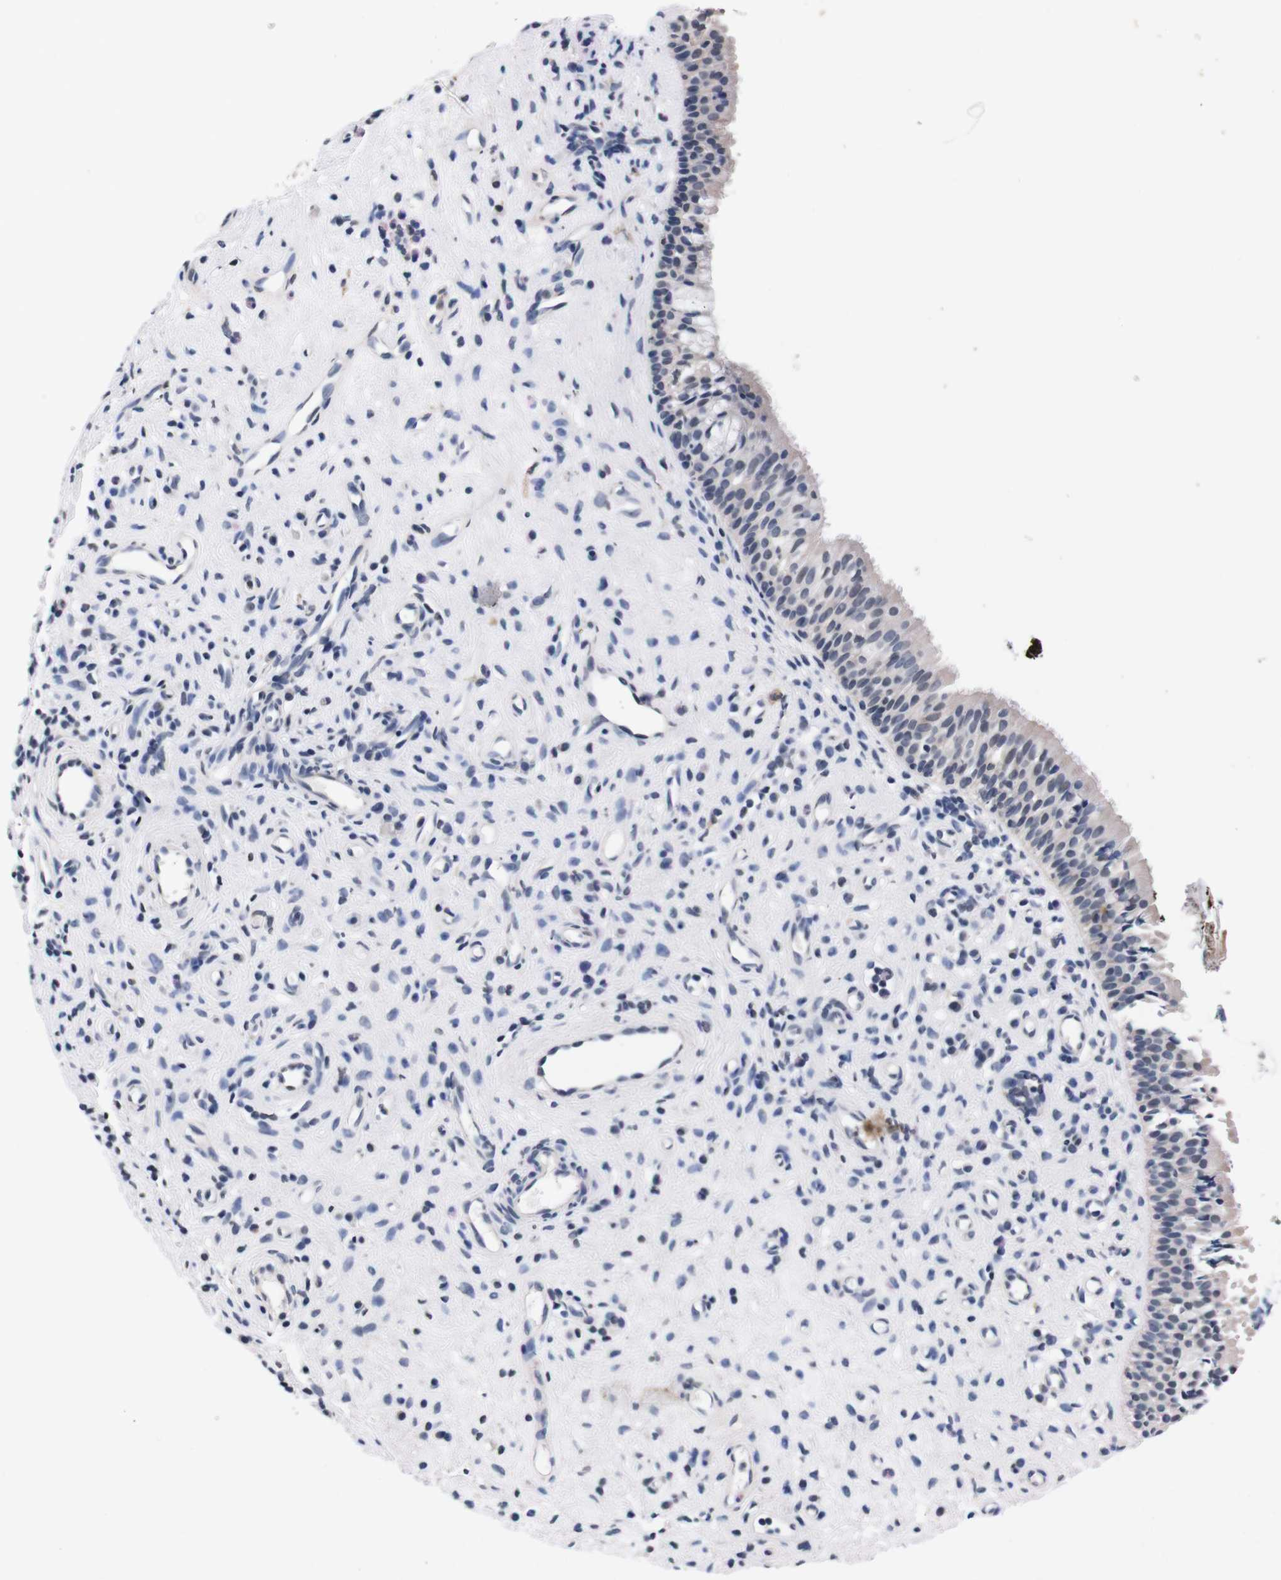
{"staining": {"intensity": "negative", "quantity": "none", "location": "none"}, "tissue": "nasopharynx", "cell_type": "Respiratory epithelial cells", "image_type": "normal", "snomed": [{"axis": "morphology", "description": "Normal tissue, NOS"}, {"axis": "topography", "description": "Nasopharynx"}], "caption": "This is an immunohistochemistry photomicrograph of unremarkable human nasopharynx. There is no staining in respiratory epithelial cells.", "gene": "TNFRSF21", "patient": {"sex": "female", "age": 51}}